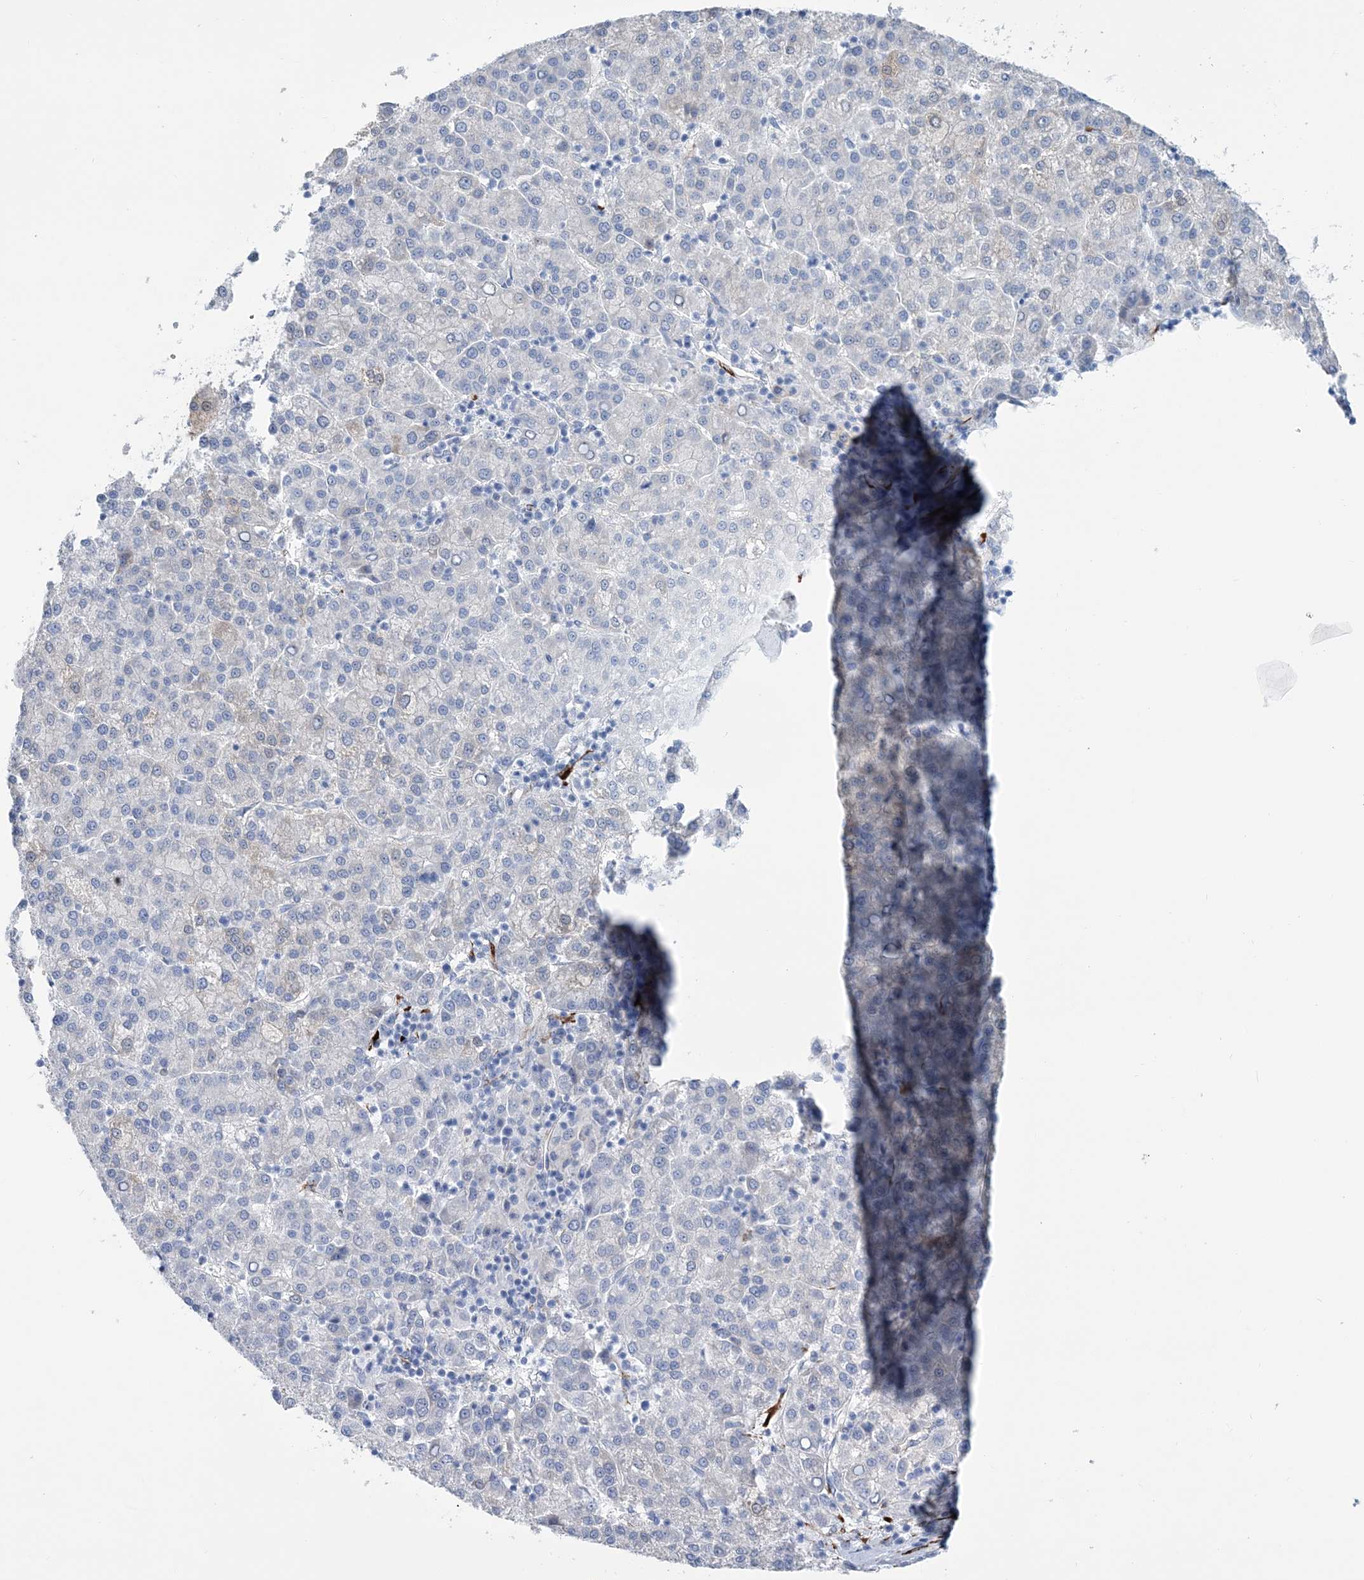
{"staining": {"intensity": "negative", "quantity": "none", "location": "none"}, "tissue": "liver cancer", "cell_type": "Tumor cells", "image_type": "cancer", "snomed": [{"axis": "morphology", "description": "Carcinoma, Hepatocellular, NOS"}, {"axis": "topography", "description": "Liver"}], "caption": "The photomicrograph displays no staining of tumor cells in liver cancer (hepatocellular carcinoma).", "gene": "RAB11FIP5", "patient": {"sex": "female", "age": 58}}